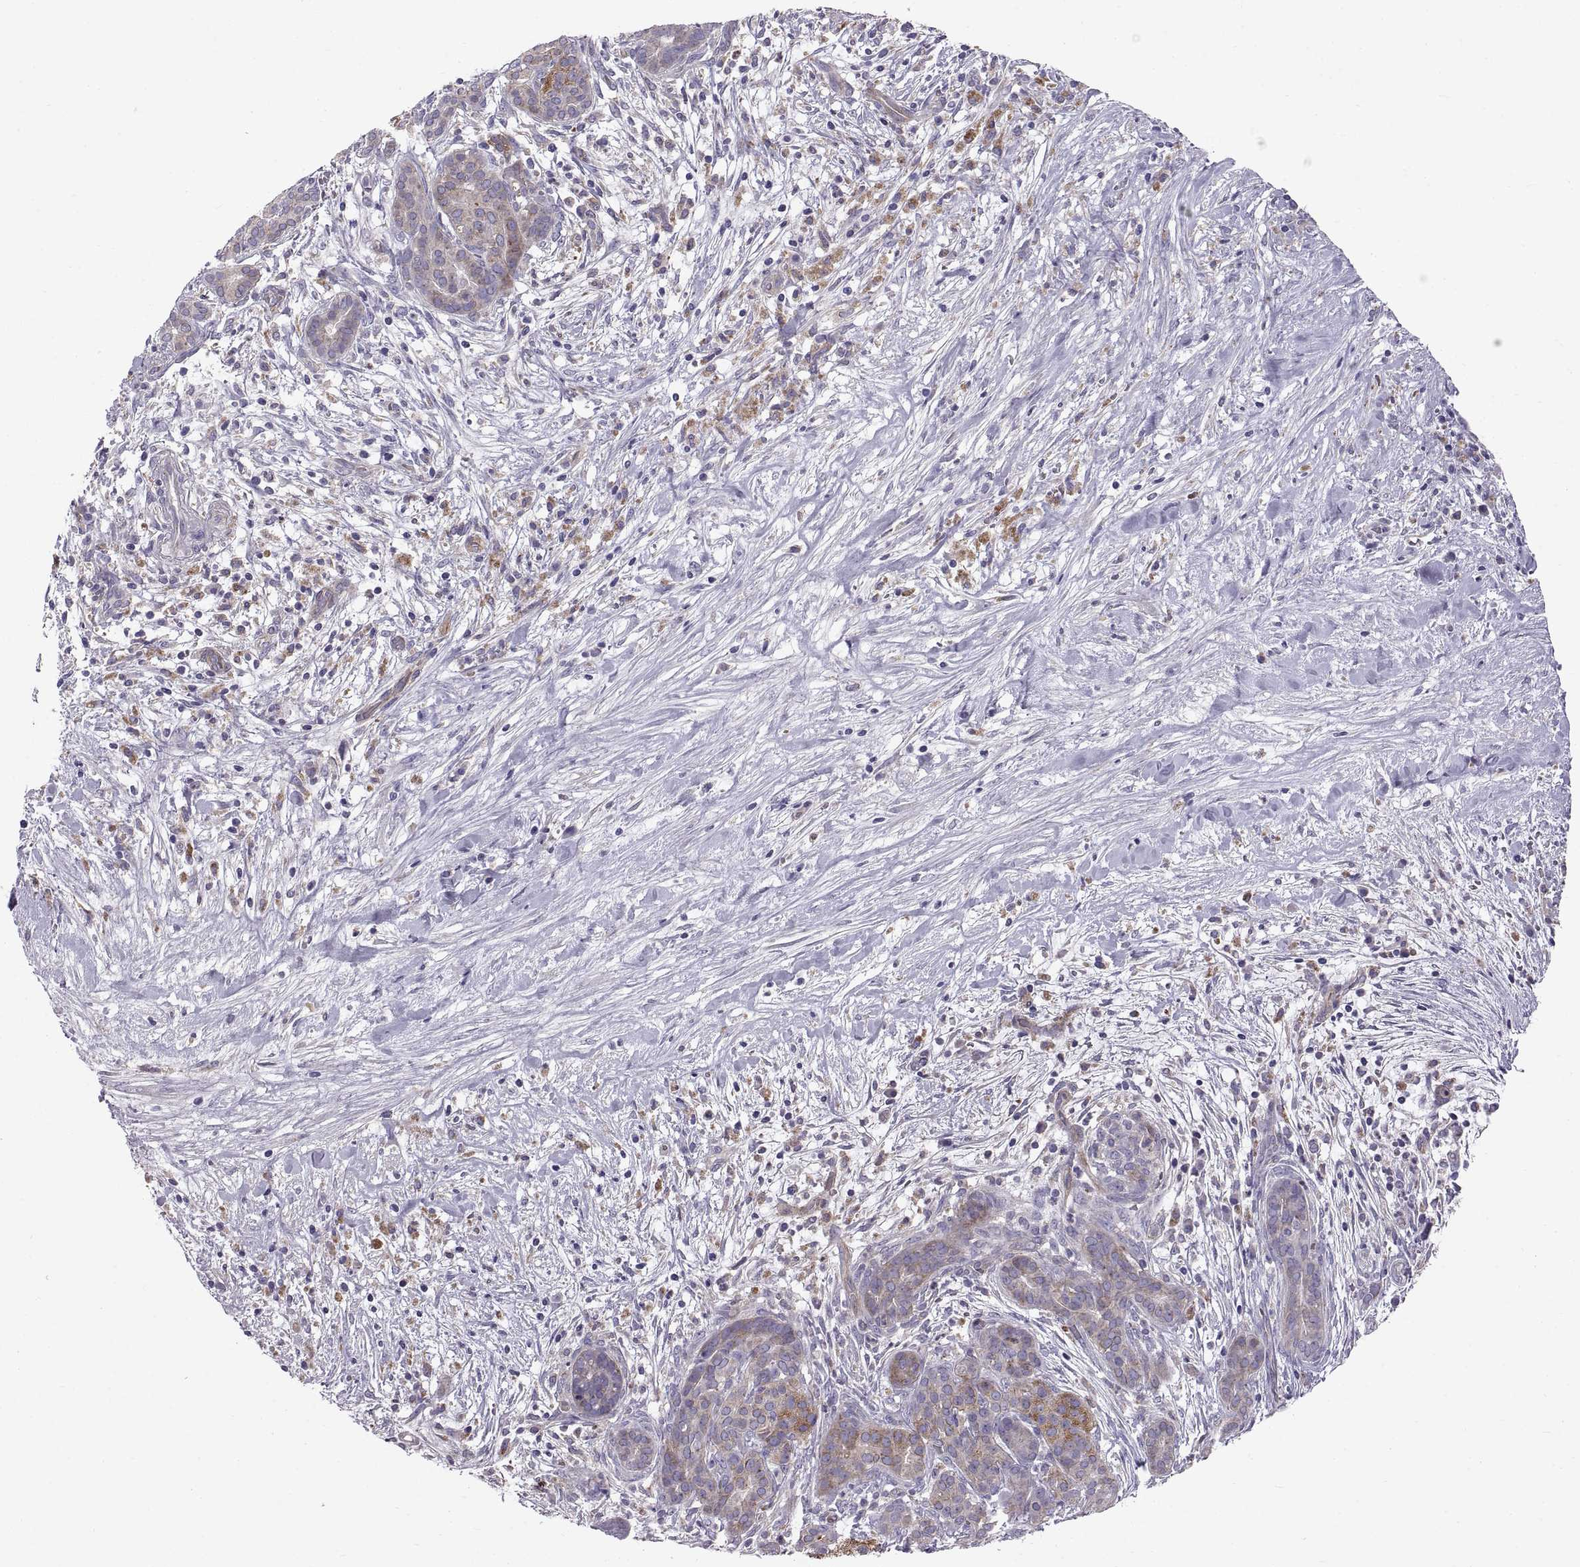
{"staining": {"intensity": "moderate", "quantity": "<25%", "location": "cytoplasmic/membranous"}, "tissue": "pancreatic cancer", "cell_type": "Tumor cells", "image_type": "cancer", "snomed": [{"axis": "morphology", "description": "Adenocarcinoma, NOS"}, {"axis": "topography", "description": "Pancreas"}], "caption": "Immunohistochemical staining of pancreatic cancer (adenocarcinoma) displays moderate cytoplasmic/membranous protein expression in approximately <25% of tumor cells.", "gene": "ARSL", "patient": {"sex": "male", "age": 44}}